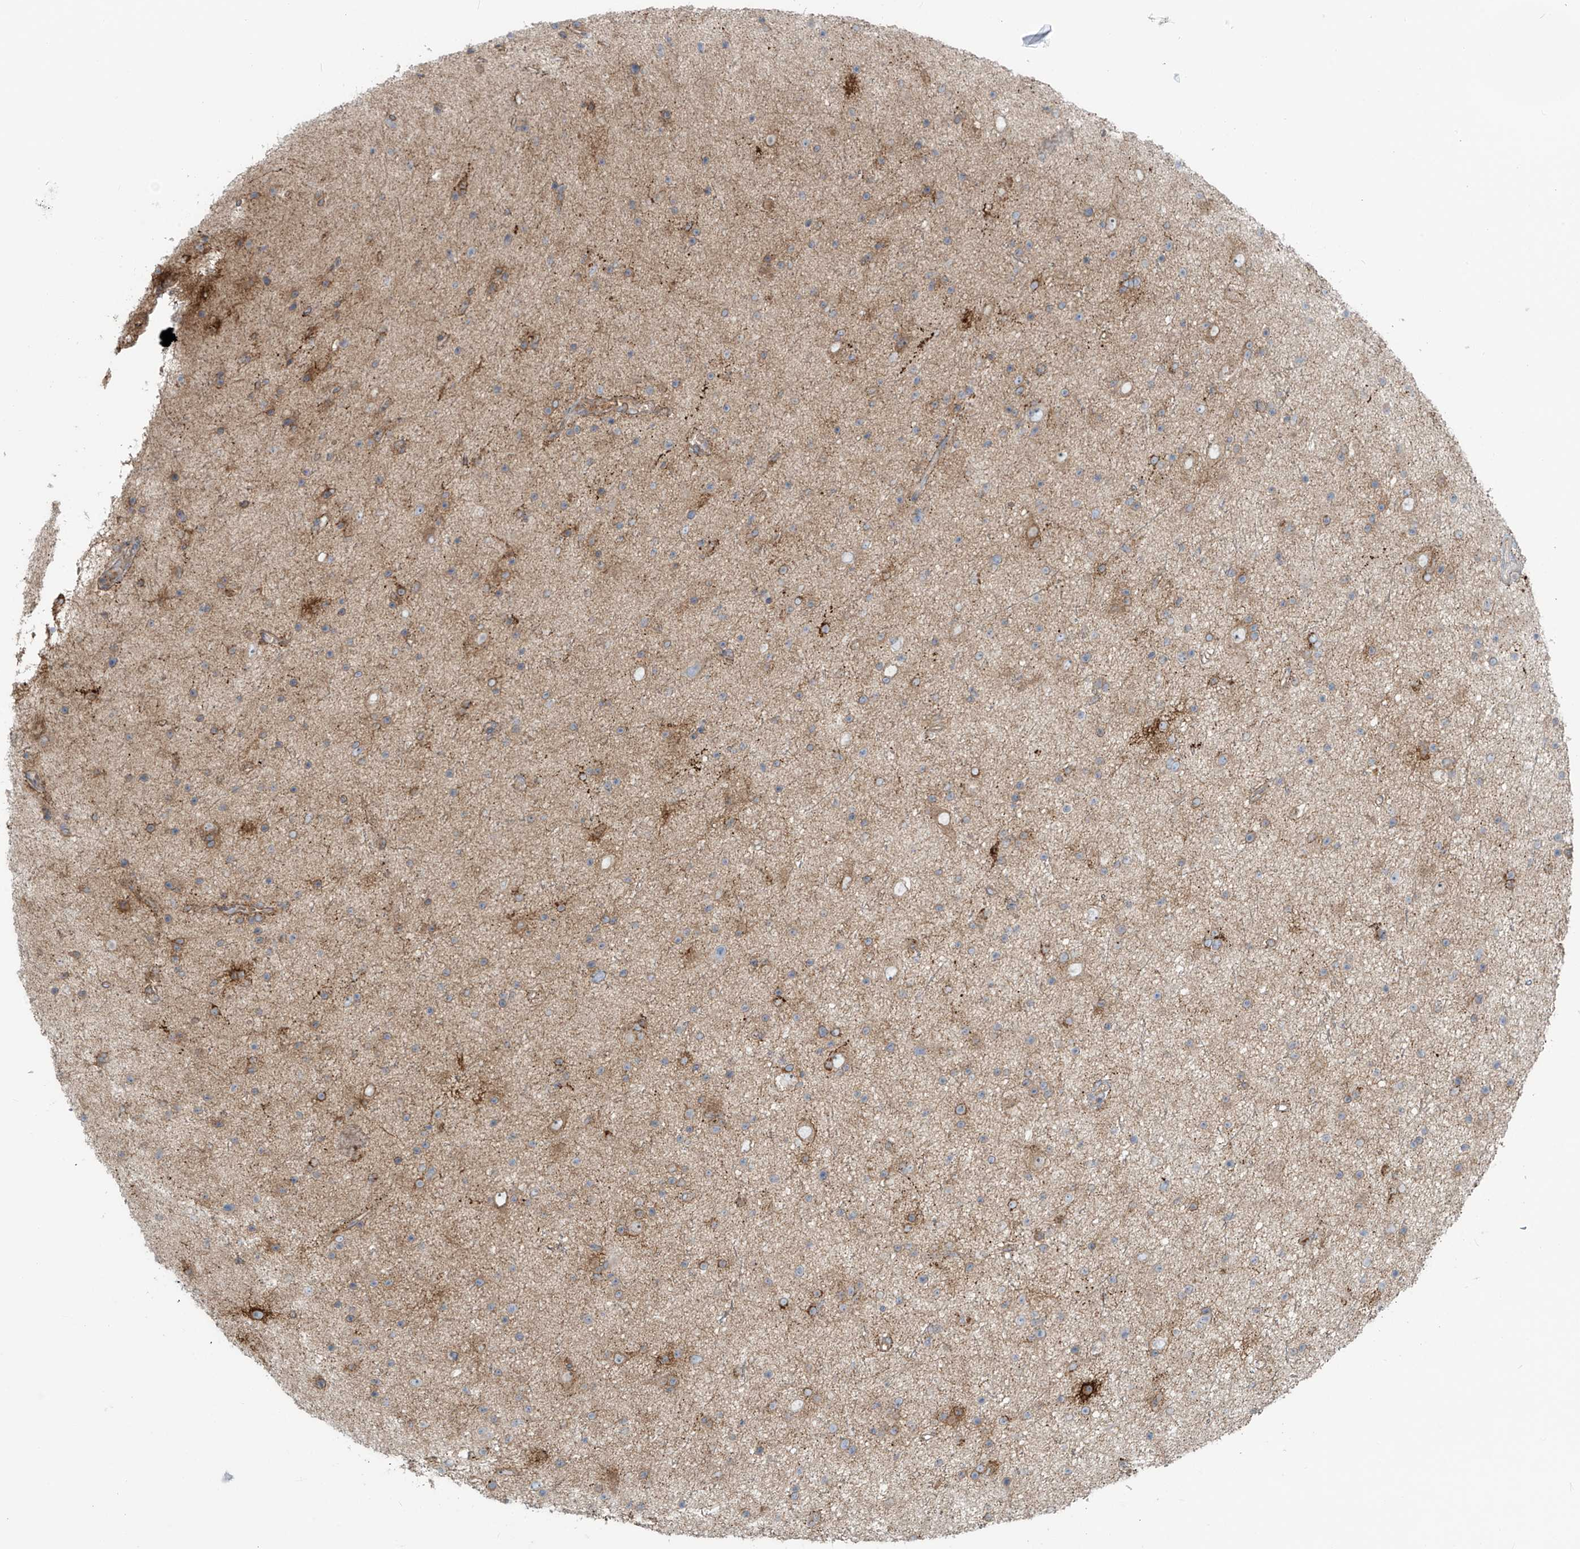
{"staining": {"intensity": "moderate", "quantity": "25%-75%", "location": "cytoplasmic/membranous"}, "tissue": "glioma", "cell_type": "Tumor cells", "image_type": "cancer", "snomed": [{"axis": "morphology", "description": "Glioma, malignant, Low grade"}, {"axis": "topography", "description": "Cerebral cortex"}], "caption": "Tumor cells display medium levels of moderate cytoplasmic/membranous expression in about 25%-75% of cells in human glioma. The staining is performed using DAB brown chromogen to label protein expression. The nuclei are counter-stained blue using hematoxylin.", "gene": "LZTS3", "patient": {"sex": "female", "age": 39}}